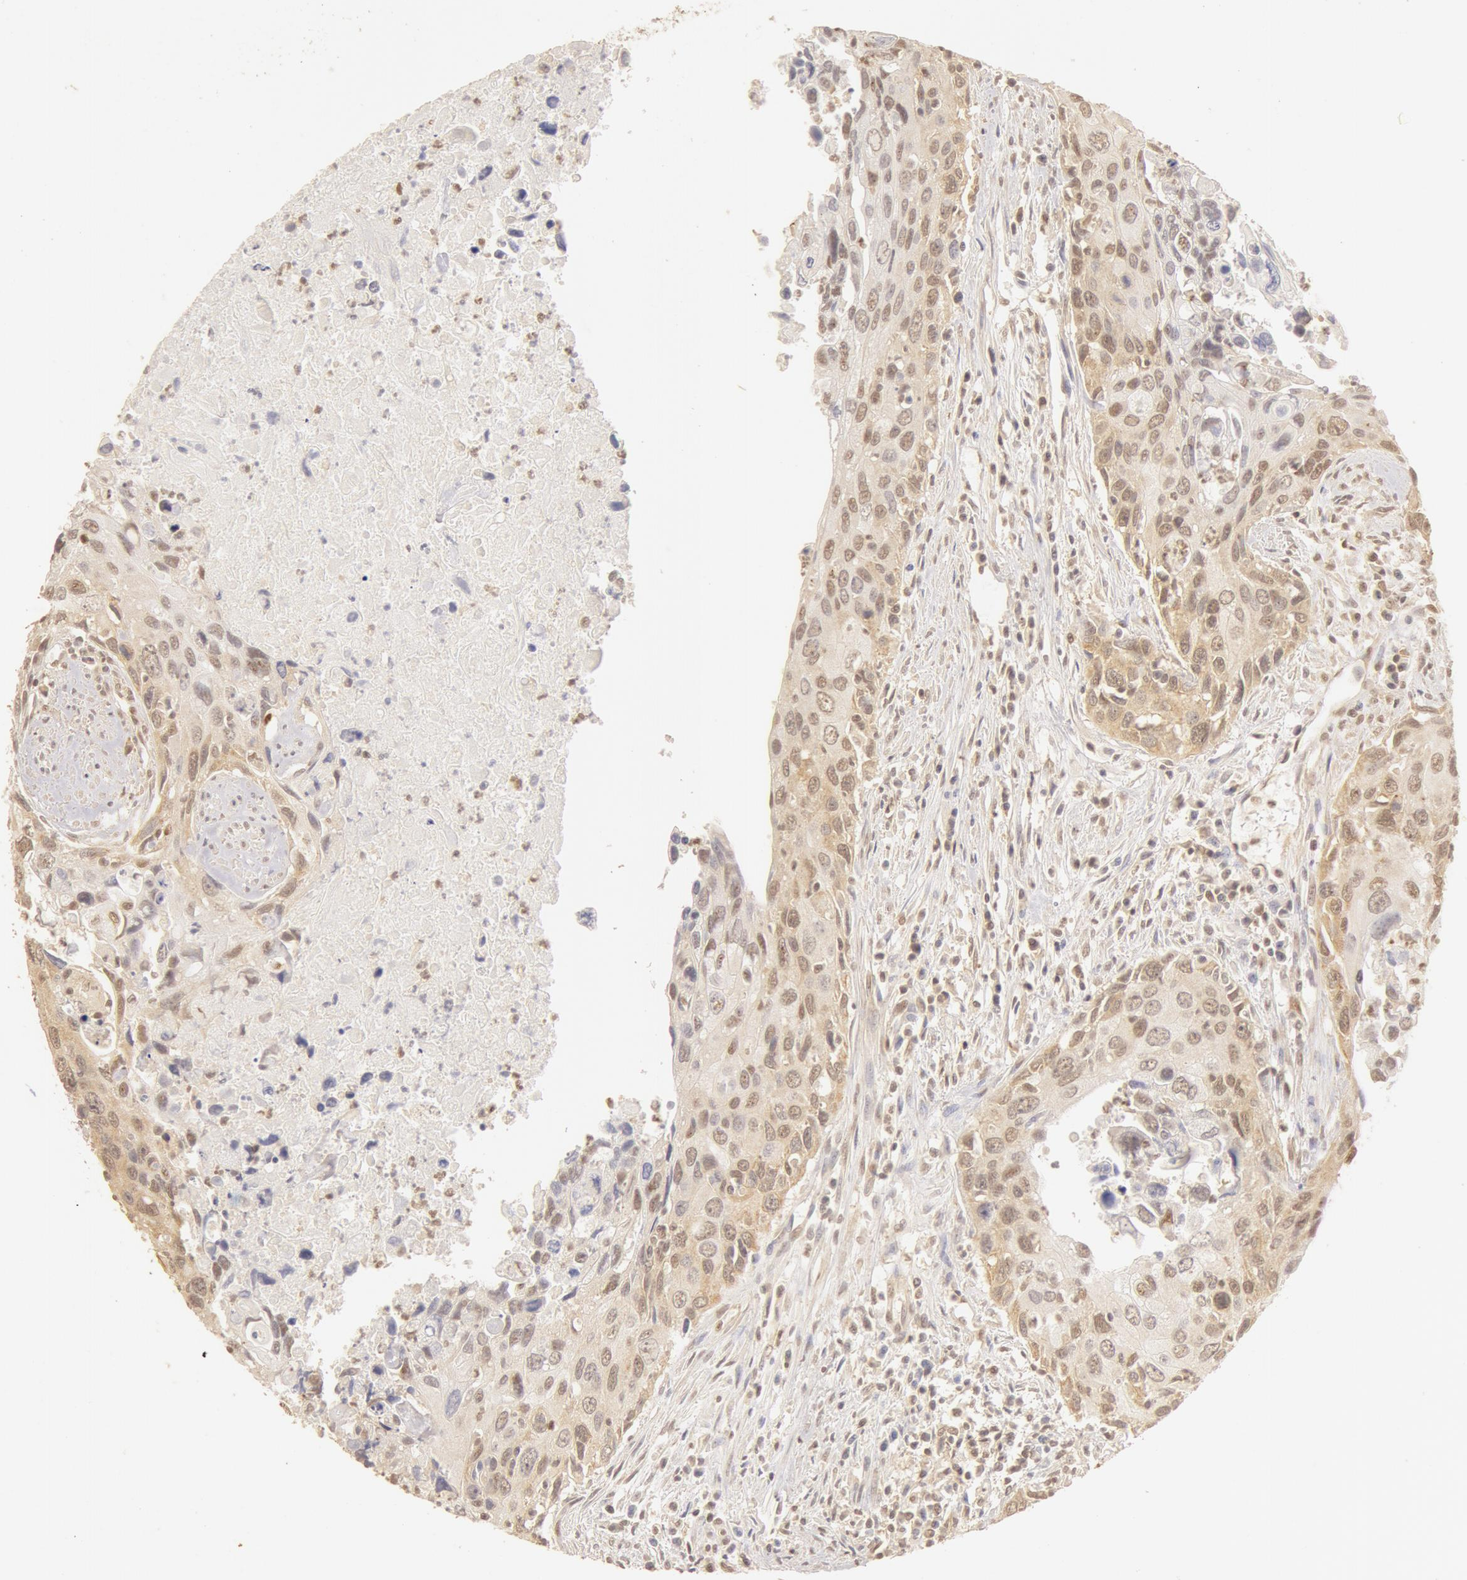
{"staining": {"intensity": "moderate", "quantity": ">75%", "location": "cytoplasmic/membranous,nuclear"}, "tissue": "urothelial cancer", "cell_type": "Tumor cells", "image_type": "cancer", "snomed": [{"axis": "morphology", "description": "Urothelial carcinoma, High grade"}, {"axis": "topography", "description": "Urinary bladder"}], "caption": "High-power microscopy captured an immunohistochemistry histopathology image of high-grade urothelial carcinoma, revealing moderate cytoplasmic/membranous and nuclear staining in about >75% of tumor cells.", "gene": "SNRNP70", "patient": {"sex": "male", "age": 71}}